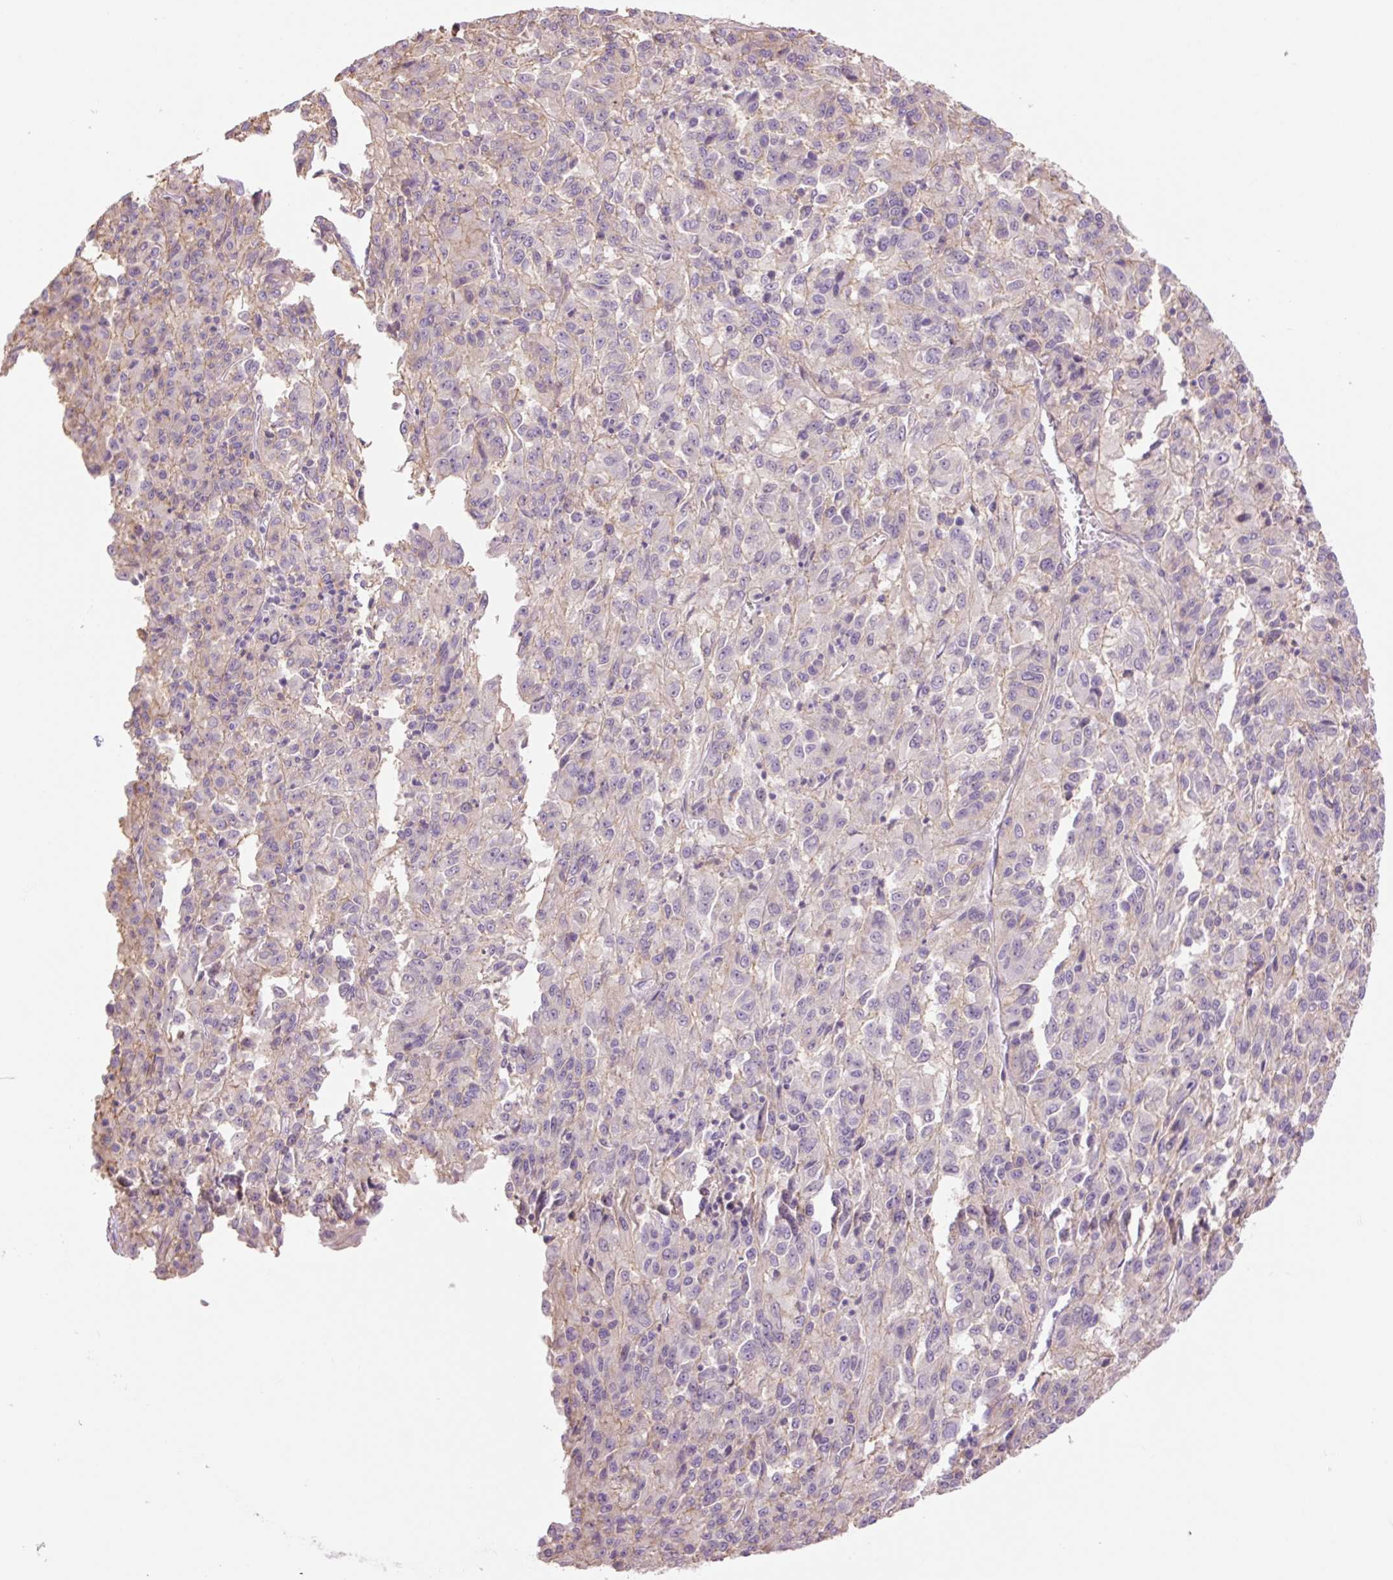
{"staining": {"intensity": "negative", "quantity": "none", "location": "none"}, "tissue": "melanoma", "cell_type": "Tumor cells", "image_type": "cancer", "snomed": [{"axis": "morphology", "description": "Malignant melanoma, Metastatic site"}, {"axis": "topography", "description": "Lung"}], "caption": "Image shows no significant protein expression in tumor cells of melanoma.", "gene": "GRID2", "patient": {"sex": "male", "age": 64}}